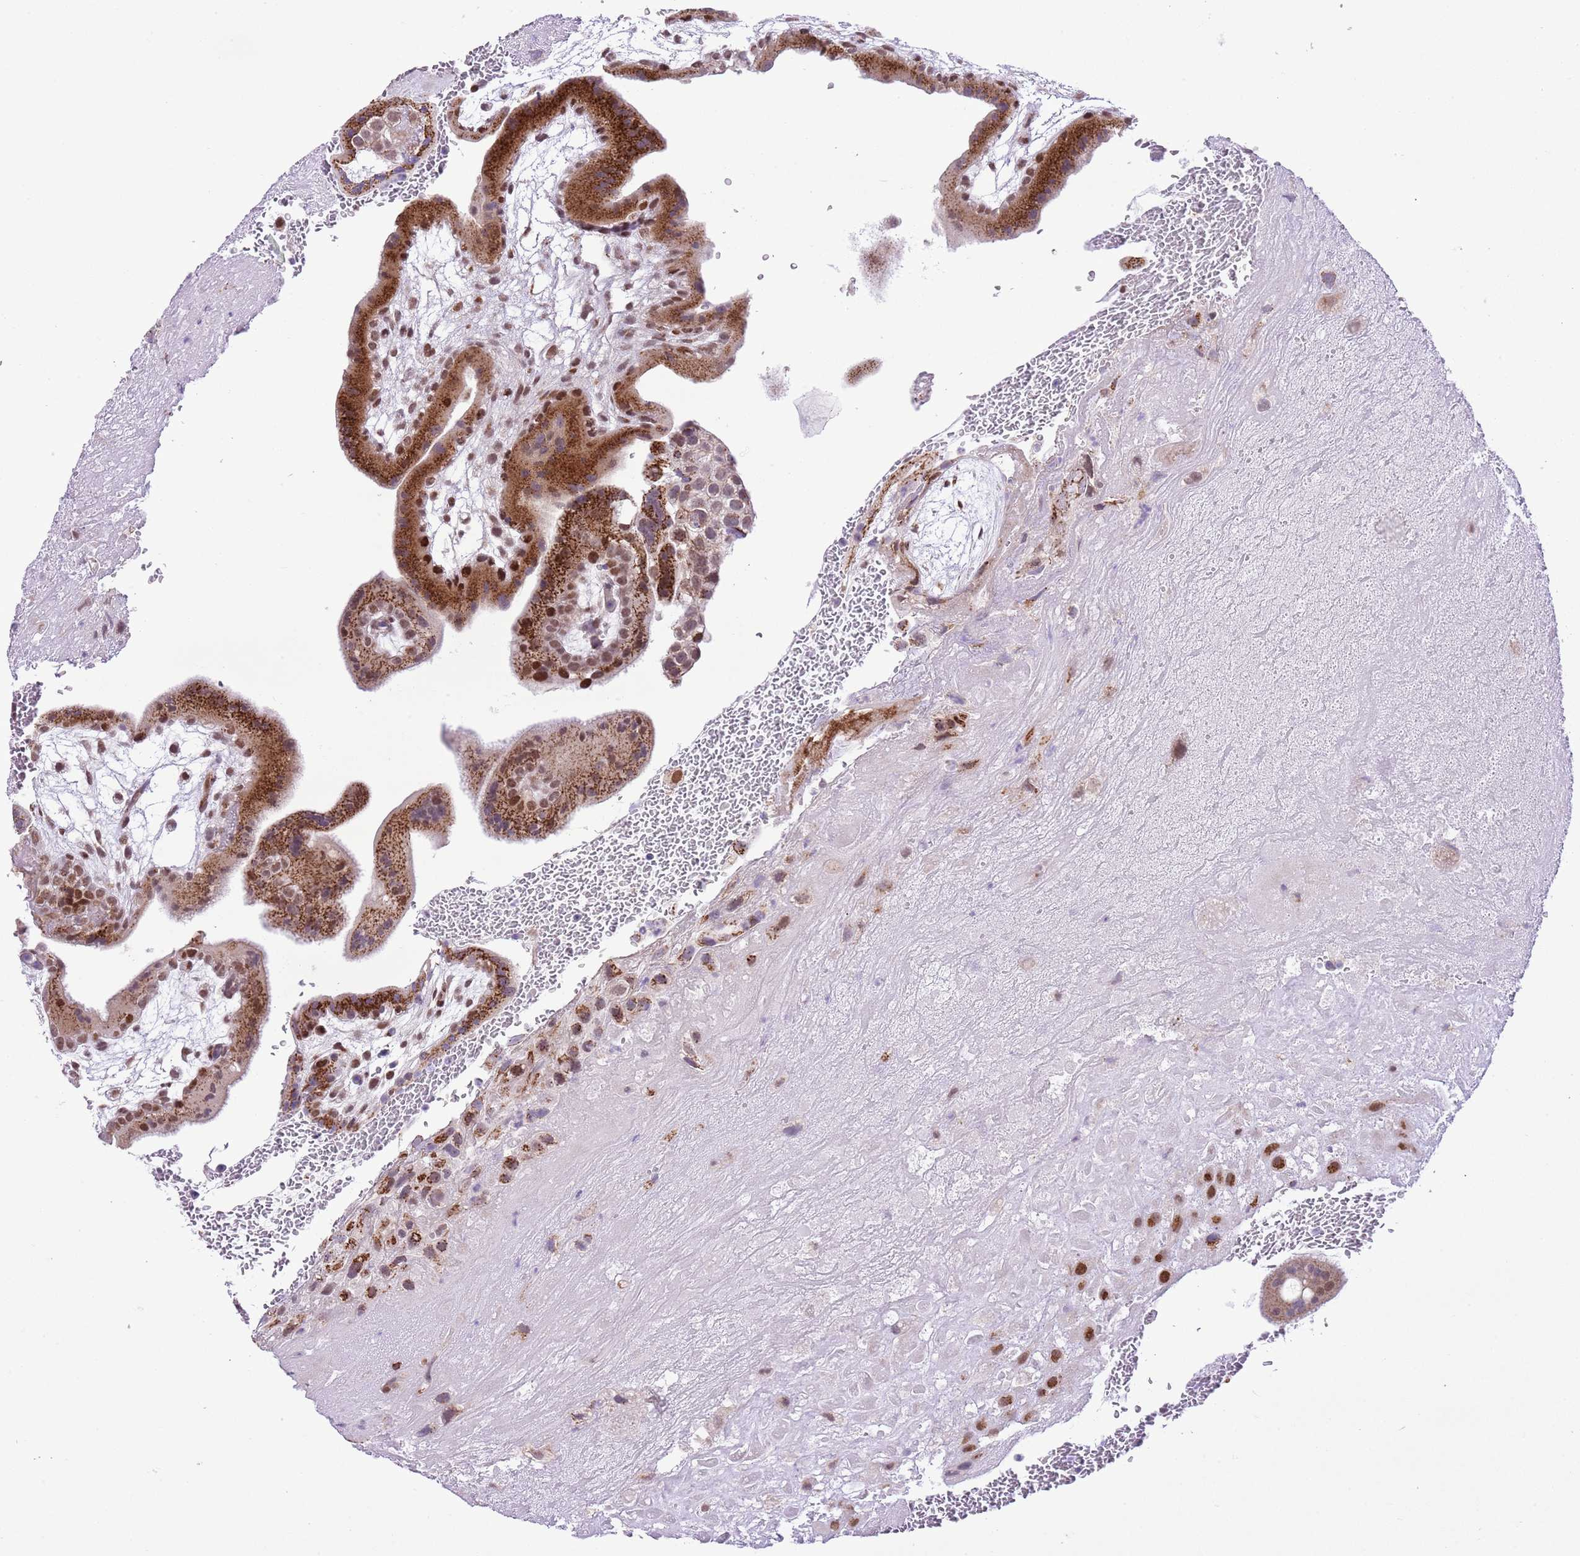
{"staining": {"intensity": "strong", "quantity": "<25%", "location": "cytoplasmic/membranous,nuclear"}, "tissue": "placenta", "cell_type": "Decidual cells", "image_type": "normal", "snomed": [{"axis": "morphology", "description": "Normal tissue, NOS"}, {"axis": "topography", "description": "Placenta"}], "caption": "Human placenta stained for a protein (brown) reveals strong cytoplasmic/membranous,nuclear positive staining in about <25% of decidual cells.", "gene": "NACC2", "patient": {"sex": "female", "age": 35}}